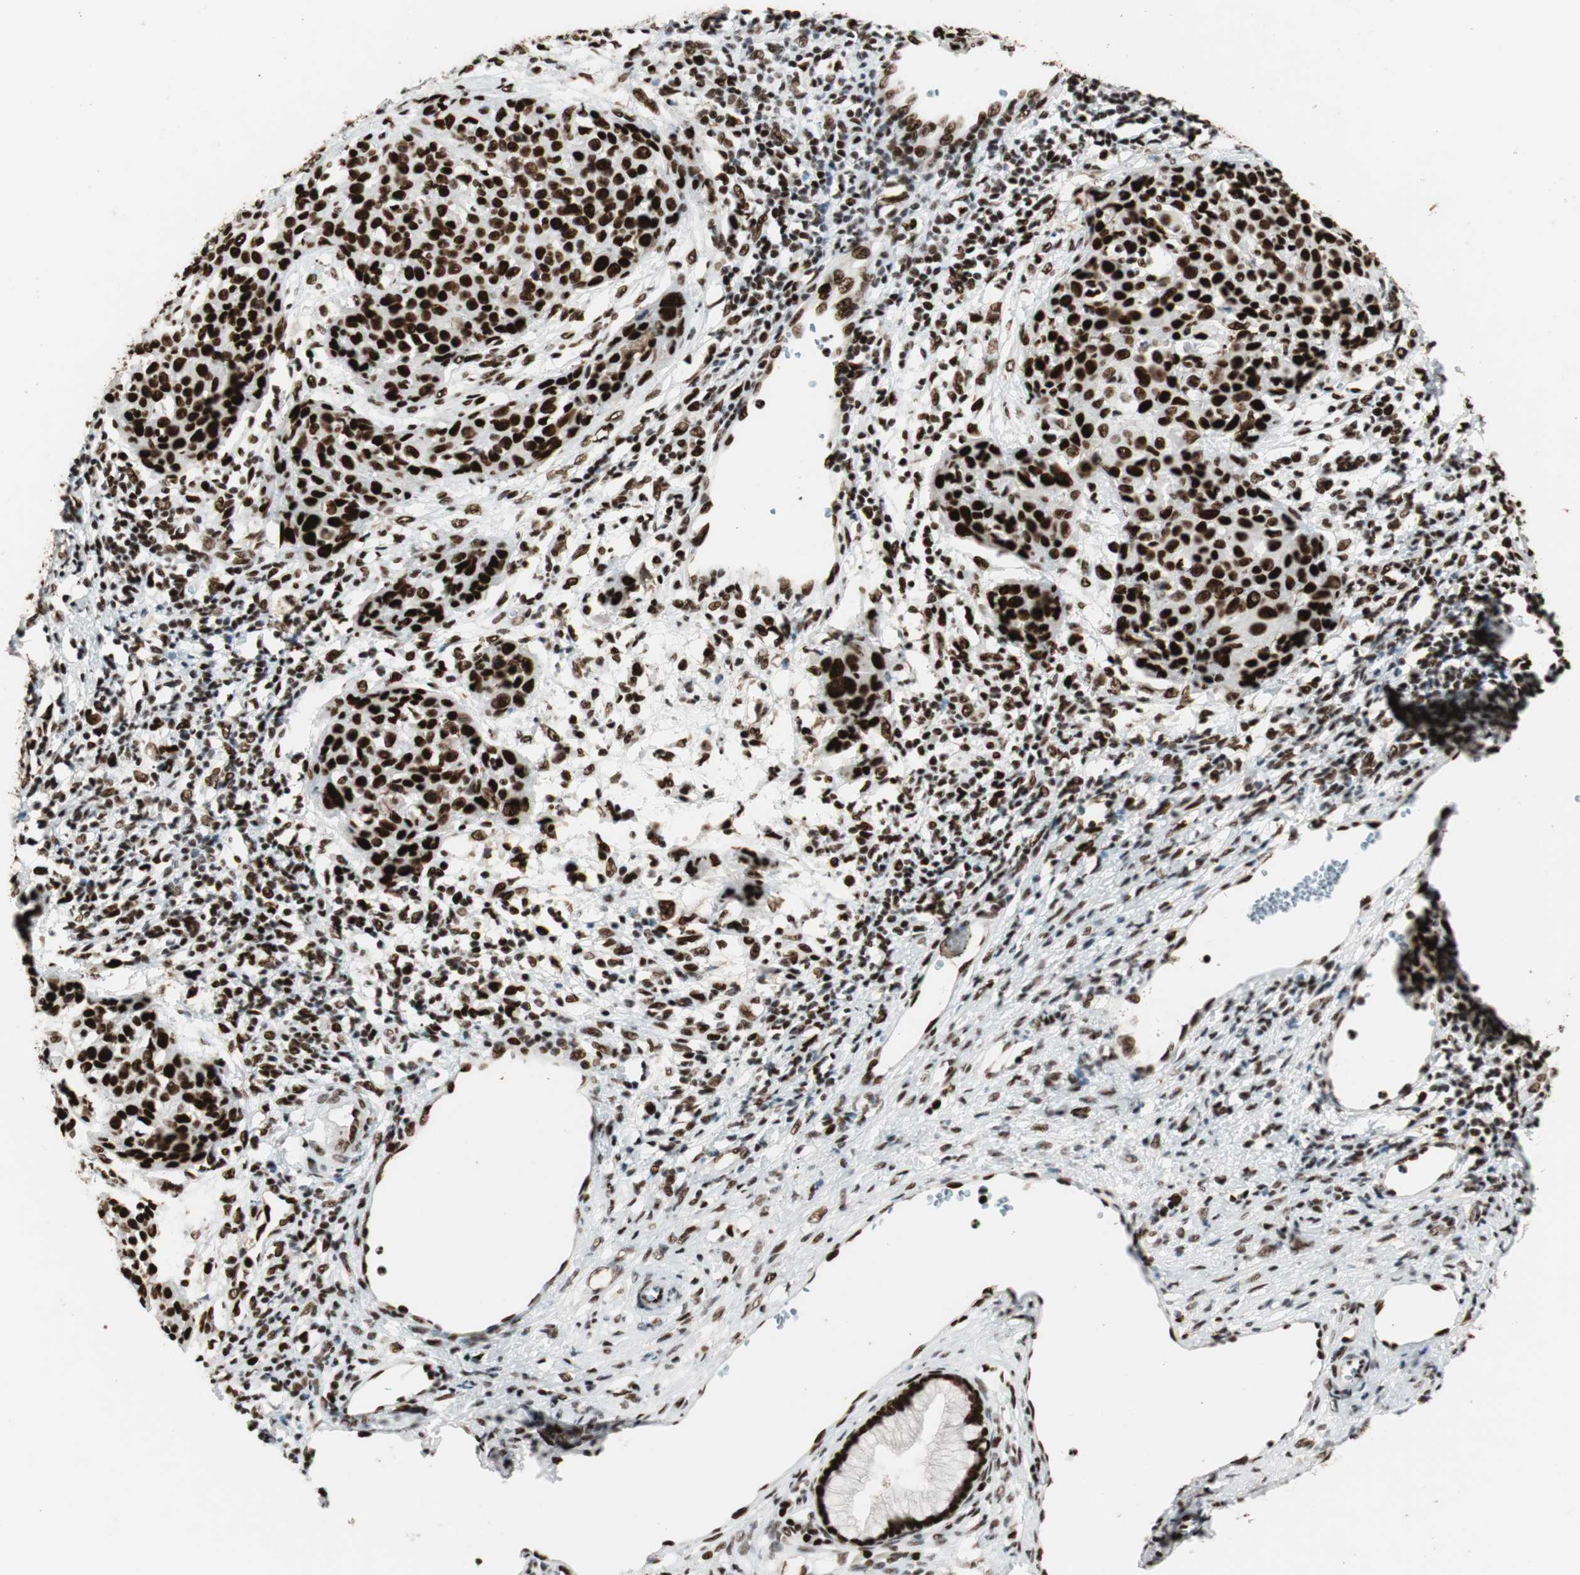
{"staining": {"intensity": "strong", "quantity": ">75%", "location": "nuclear"}, "tissue": "cervical cancer", "cell_type": "Tumor cells", "image_type": "cancer", "snomed": [{"axis": "morphology", "description": "Squamous cell carcinoma, NOS"}, {"axis": "topography", "description": "Cervix"}], "caption": "Protein staining reveals strong nuclear staining in approximately >75% of tumor cells in cervical cancer. (DAB IHC with brightfield microscopy, high magnification).", "gene": "PSME3", "patient": {"sex": "female", "age": 38}}